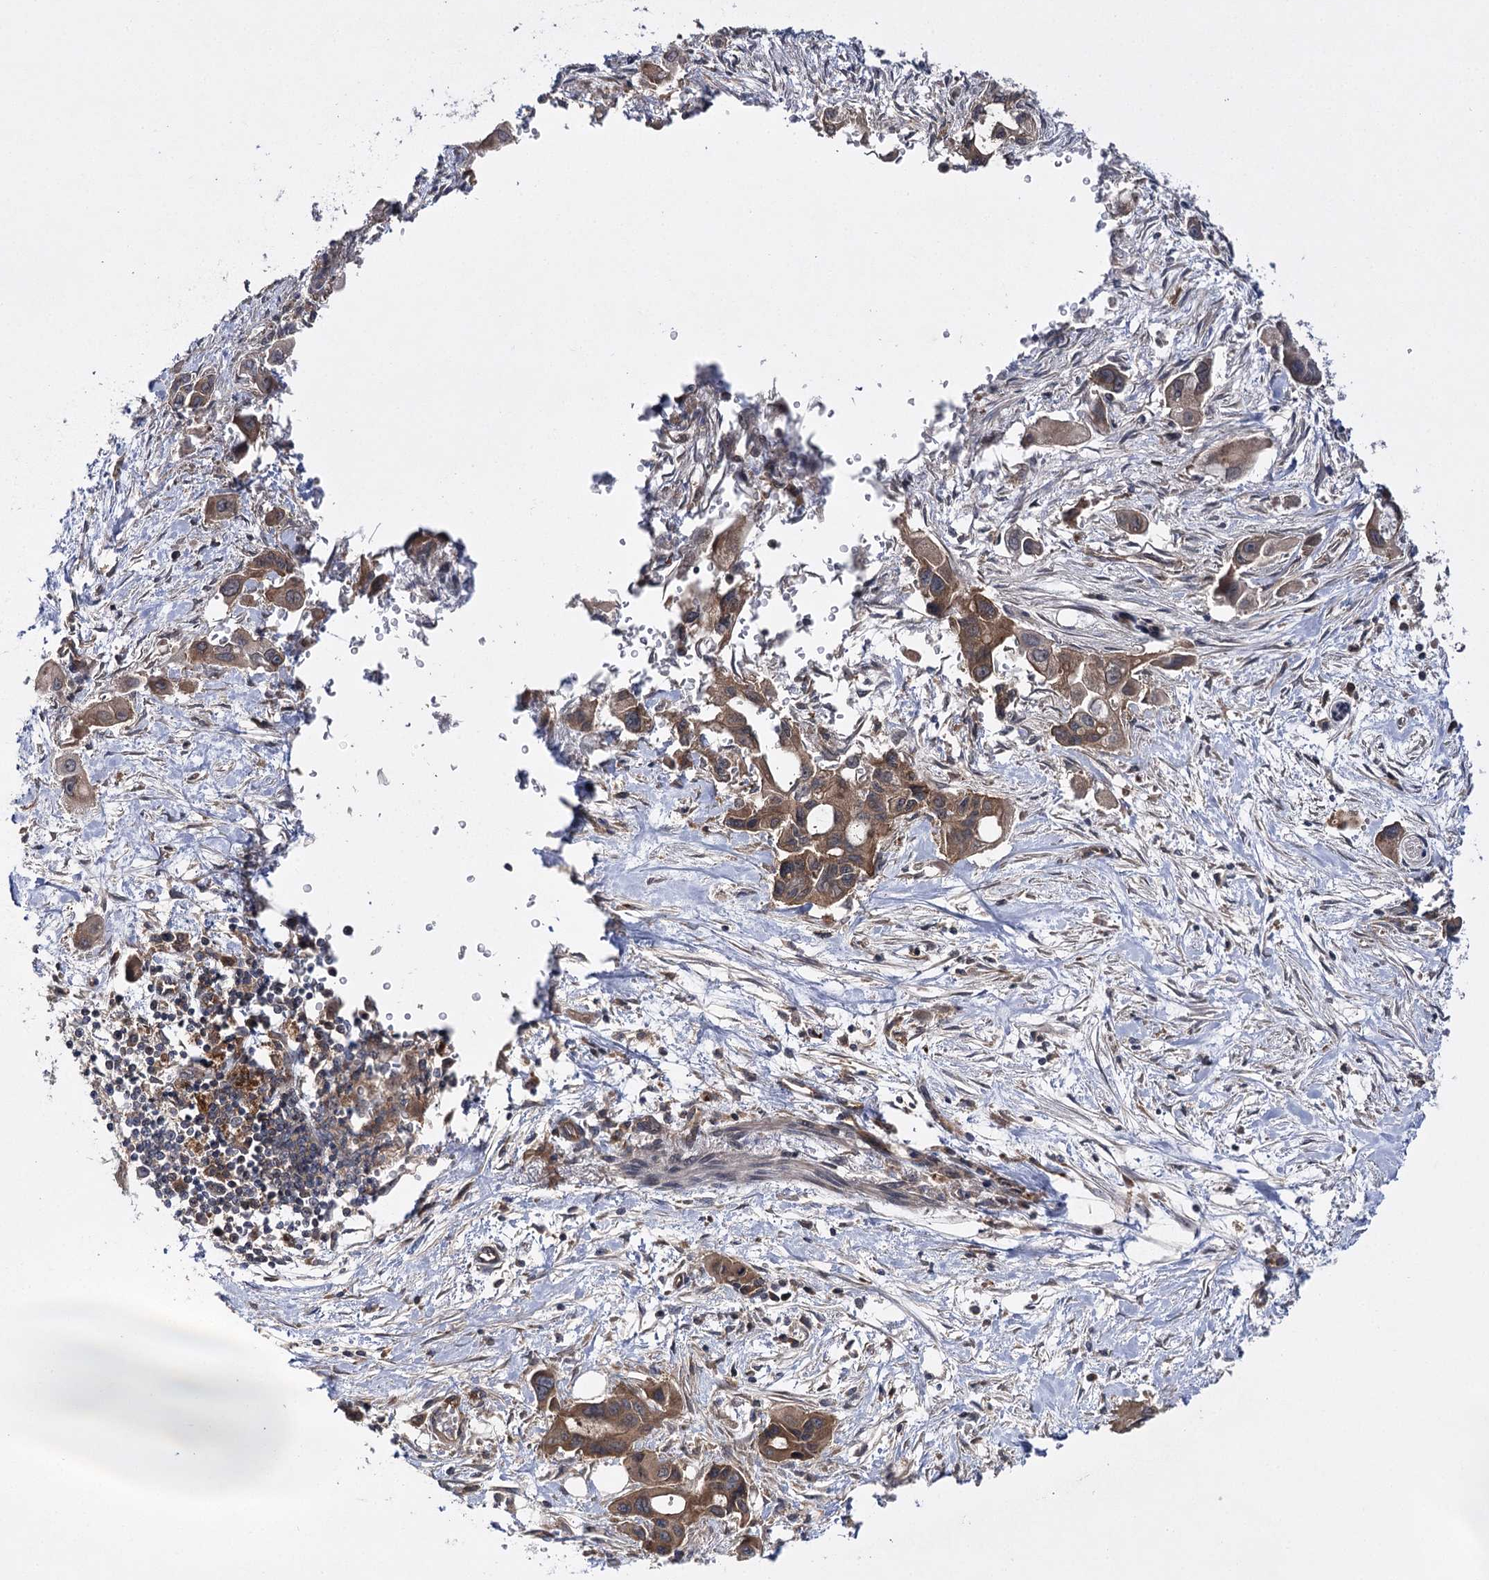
{"staining": {"intensity": "moderate", "quantity": ">75%", "location": "cytoplasmic/membranous"}, "tissue": "pancreatic cancer", "cell_type": "Tumor cells", "image_type": "cancer", "snomed": [{"axis": "morphology", "description": "Adenocarcinoma, NOS"}, {"axis": "topography", "description": "Pancreas"}], "caption": "High-magnification brightfield microscopy of pancreatic adenocarcinoma stained with DAB (brown) and counterstained with hematoxylin (blue). tumor cells exhibit moderate cytoplasmic/membranous expression is identified in about>75% of cells.", "gene": "BCR", "patient": {"sex": "male", "age": 75}}